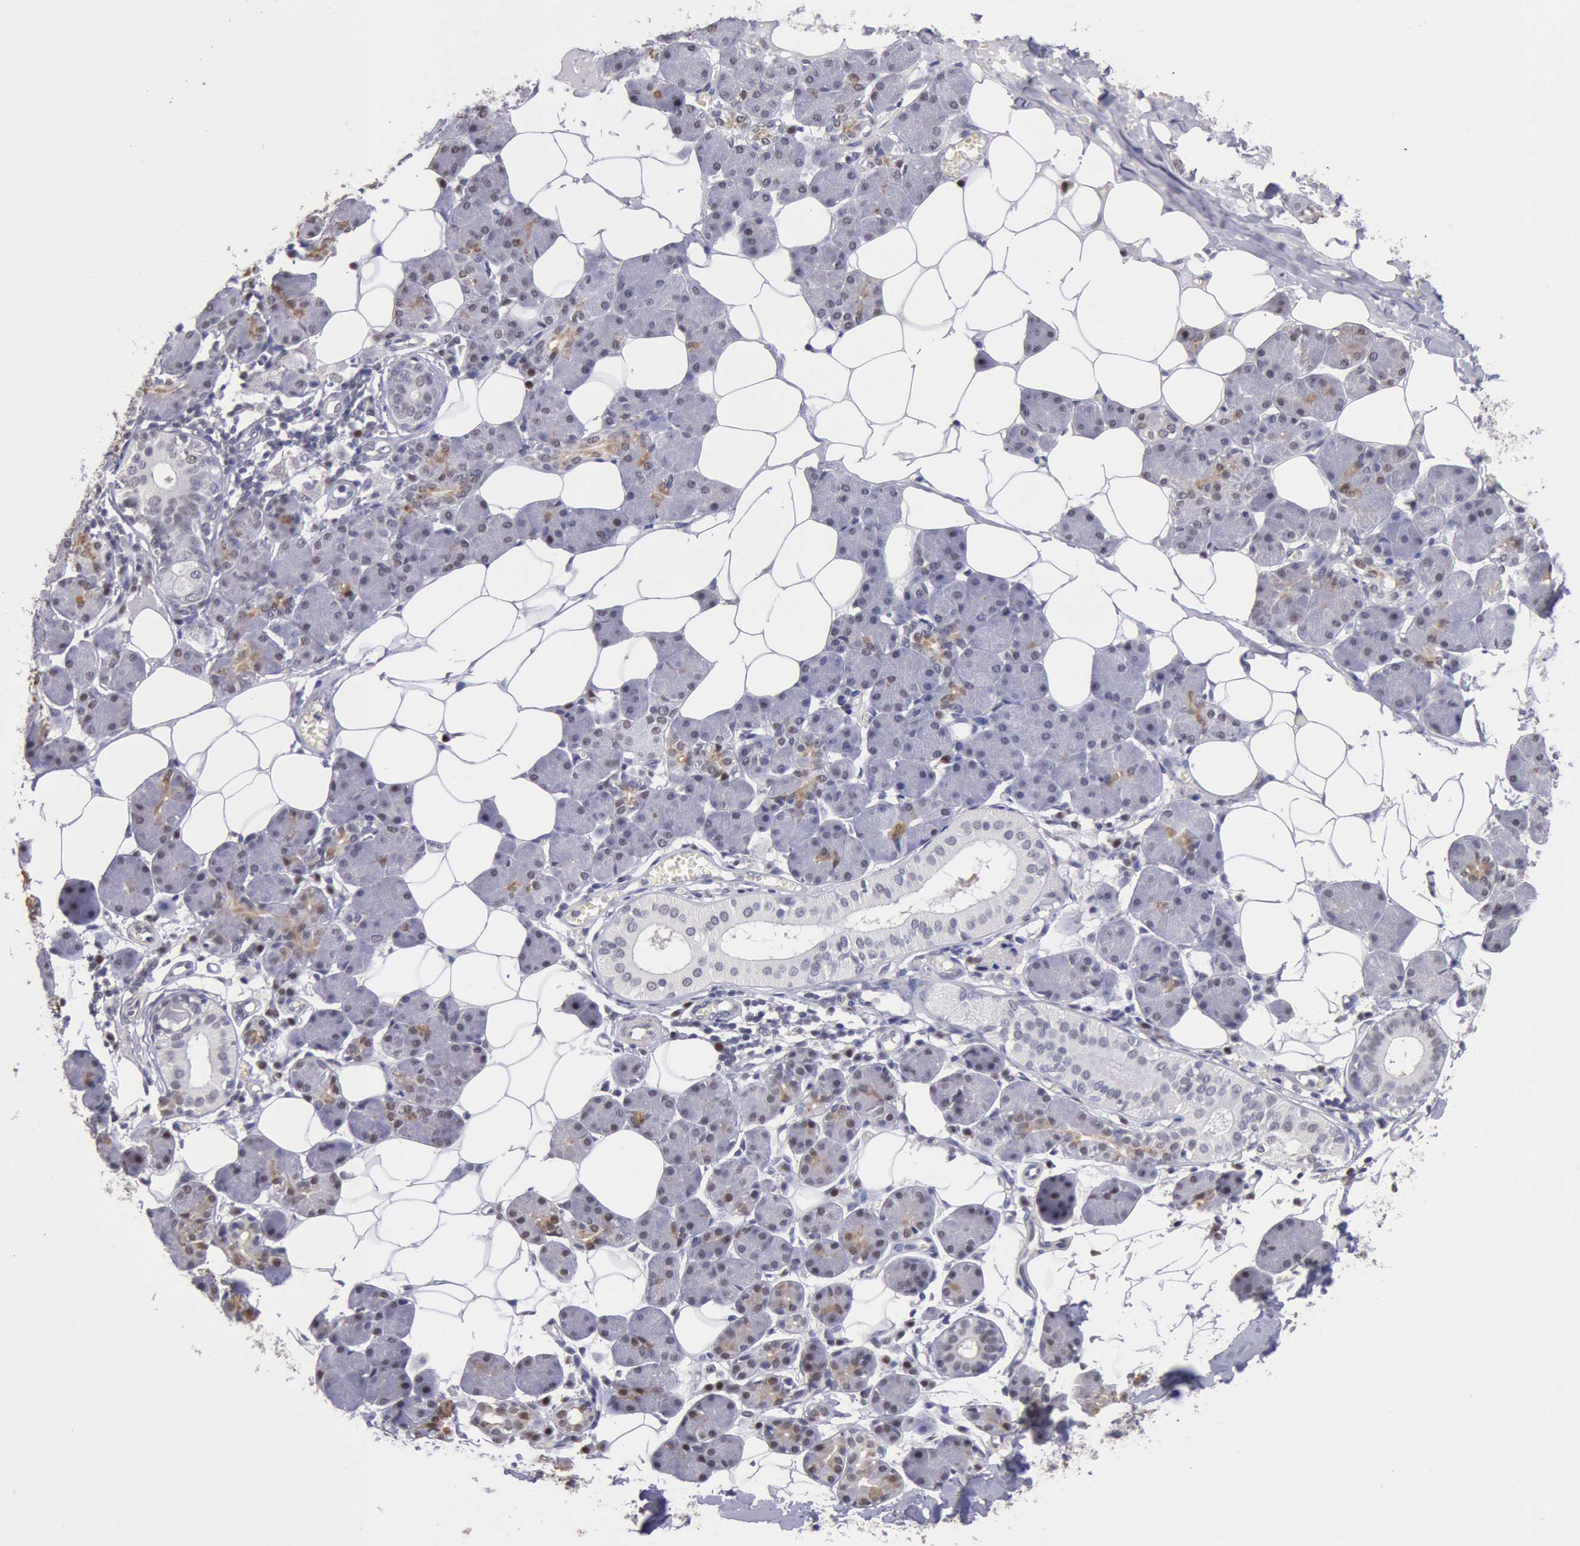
{"staining": {"intensity": "weak", "quantity": "<25%", "location": "cytoplasmic/membranous,nuclear"}, "tissue": "salivary gland", "cell_type": "Glandular cells", "image_type": "normal", "snomed": [{"axis": "morphology", "description": "Normal tissue, NOS"}, {"axis": "morphology", "description": "Adenoma, NOS"}, {"axis": "topography", "description": "Salivary gland"}], "caption": "IHC of benign human salivary gland shows no expression in glandular cells.", "gene": "MYH6", "patient": {"sex": "female", "age": 32}}